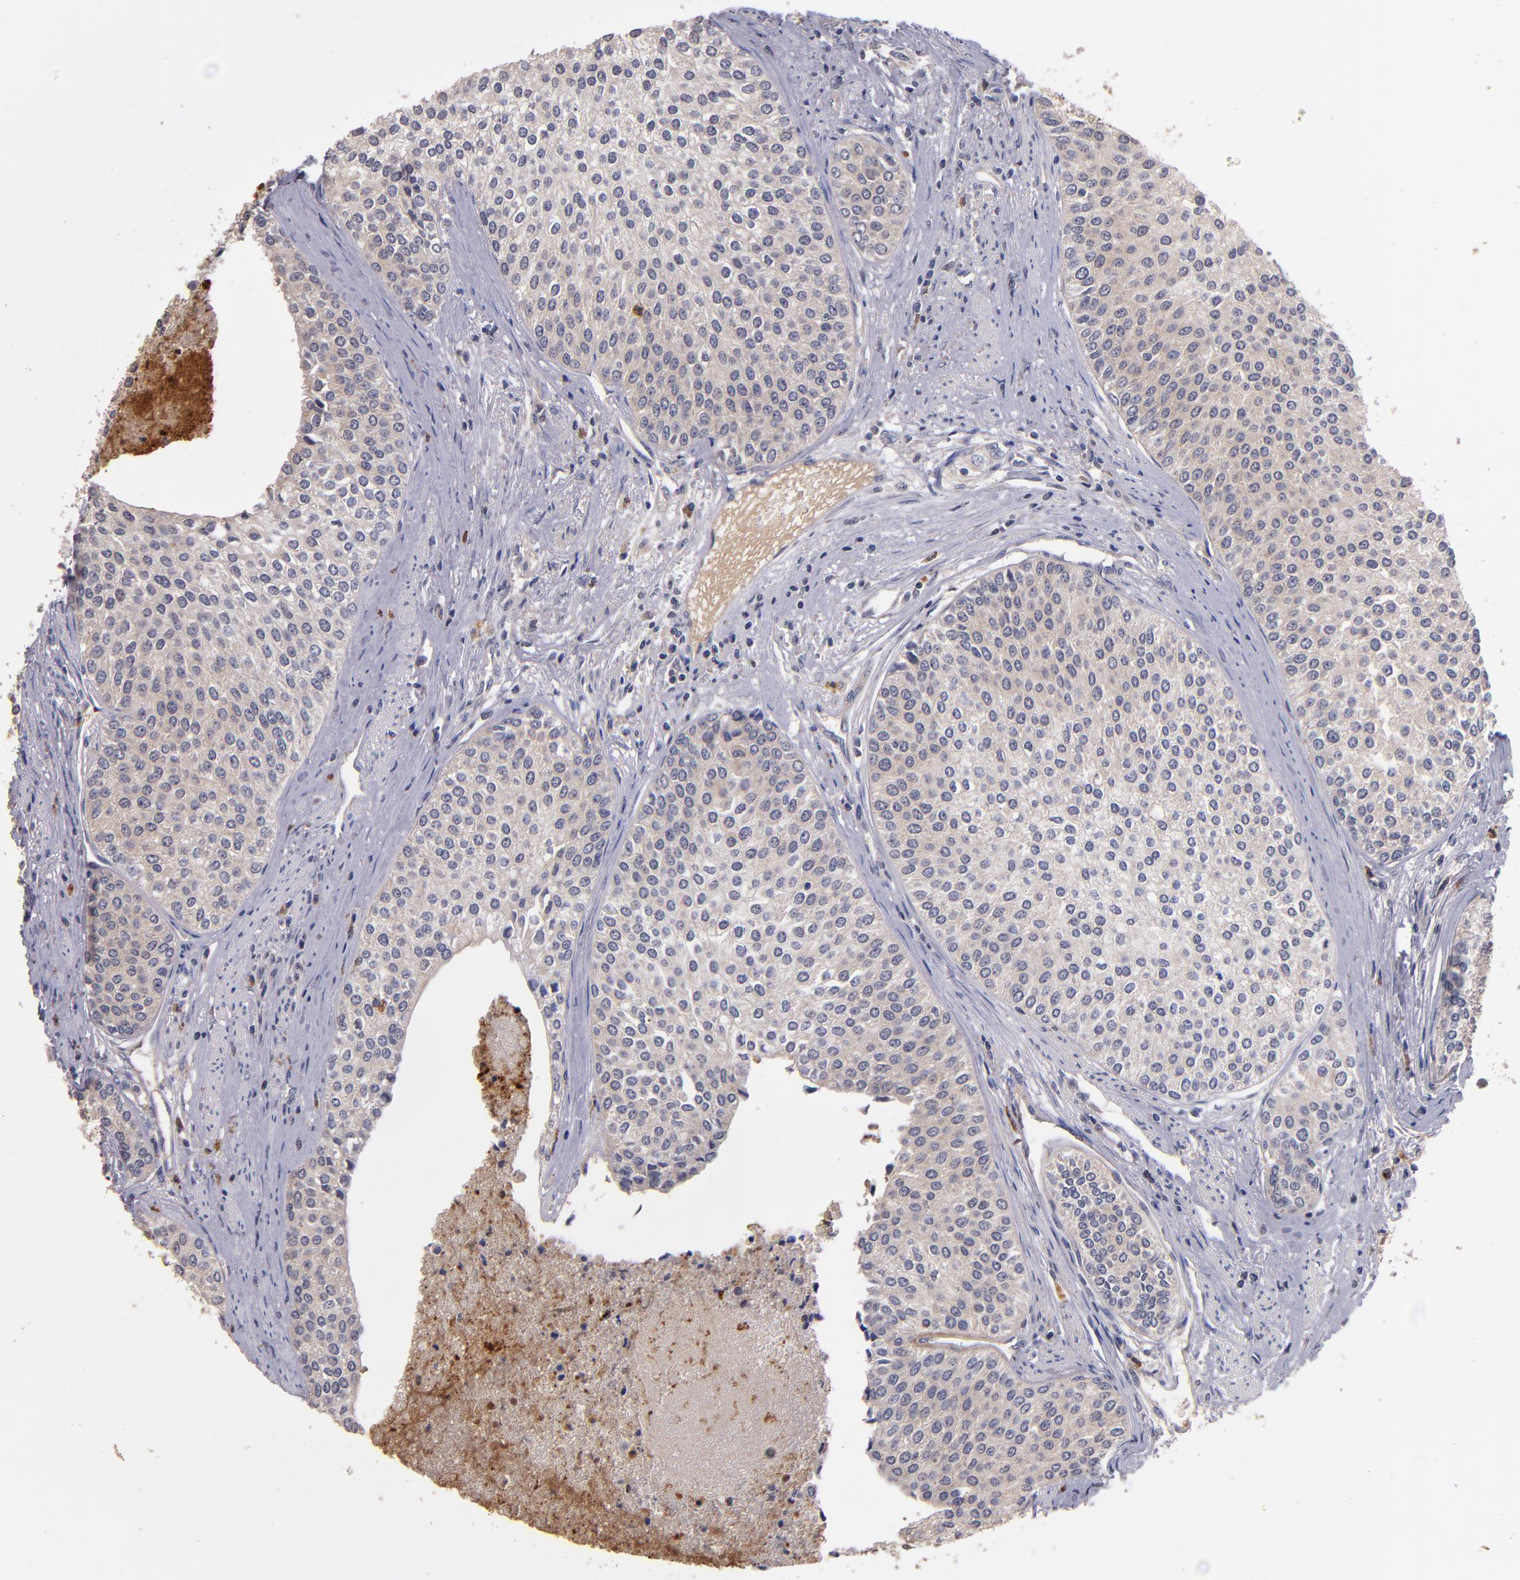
{"staining": {"intensity": "negative", "quantity": "none", "location": "none"}, "tissue": "urothelial cancer", "cell_type": "Tumor cells", "image_type": "cancer", "snomed": [{"axis": "morphology", "description": "Urothelial carcinoma, Low grade"}, {"axis": "topography", "description": "Urinary bladder"}], "caption": "This is an IHC image of human urothelial cancer. There is no positivity in tumor cells.", "gene": "TTLL12", "patient": {"sex": "female", "age": 73}}